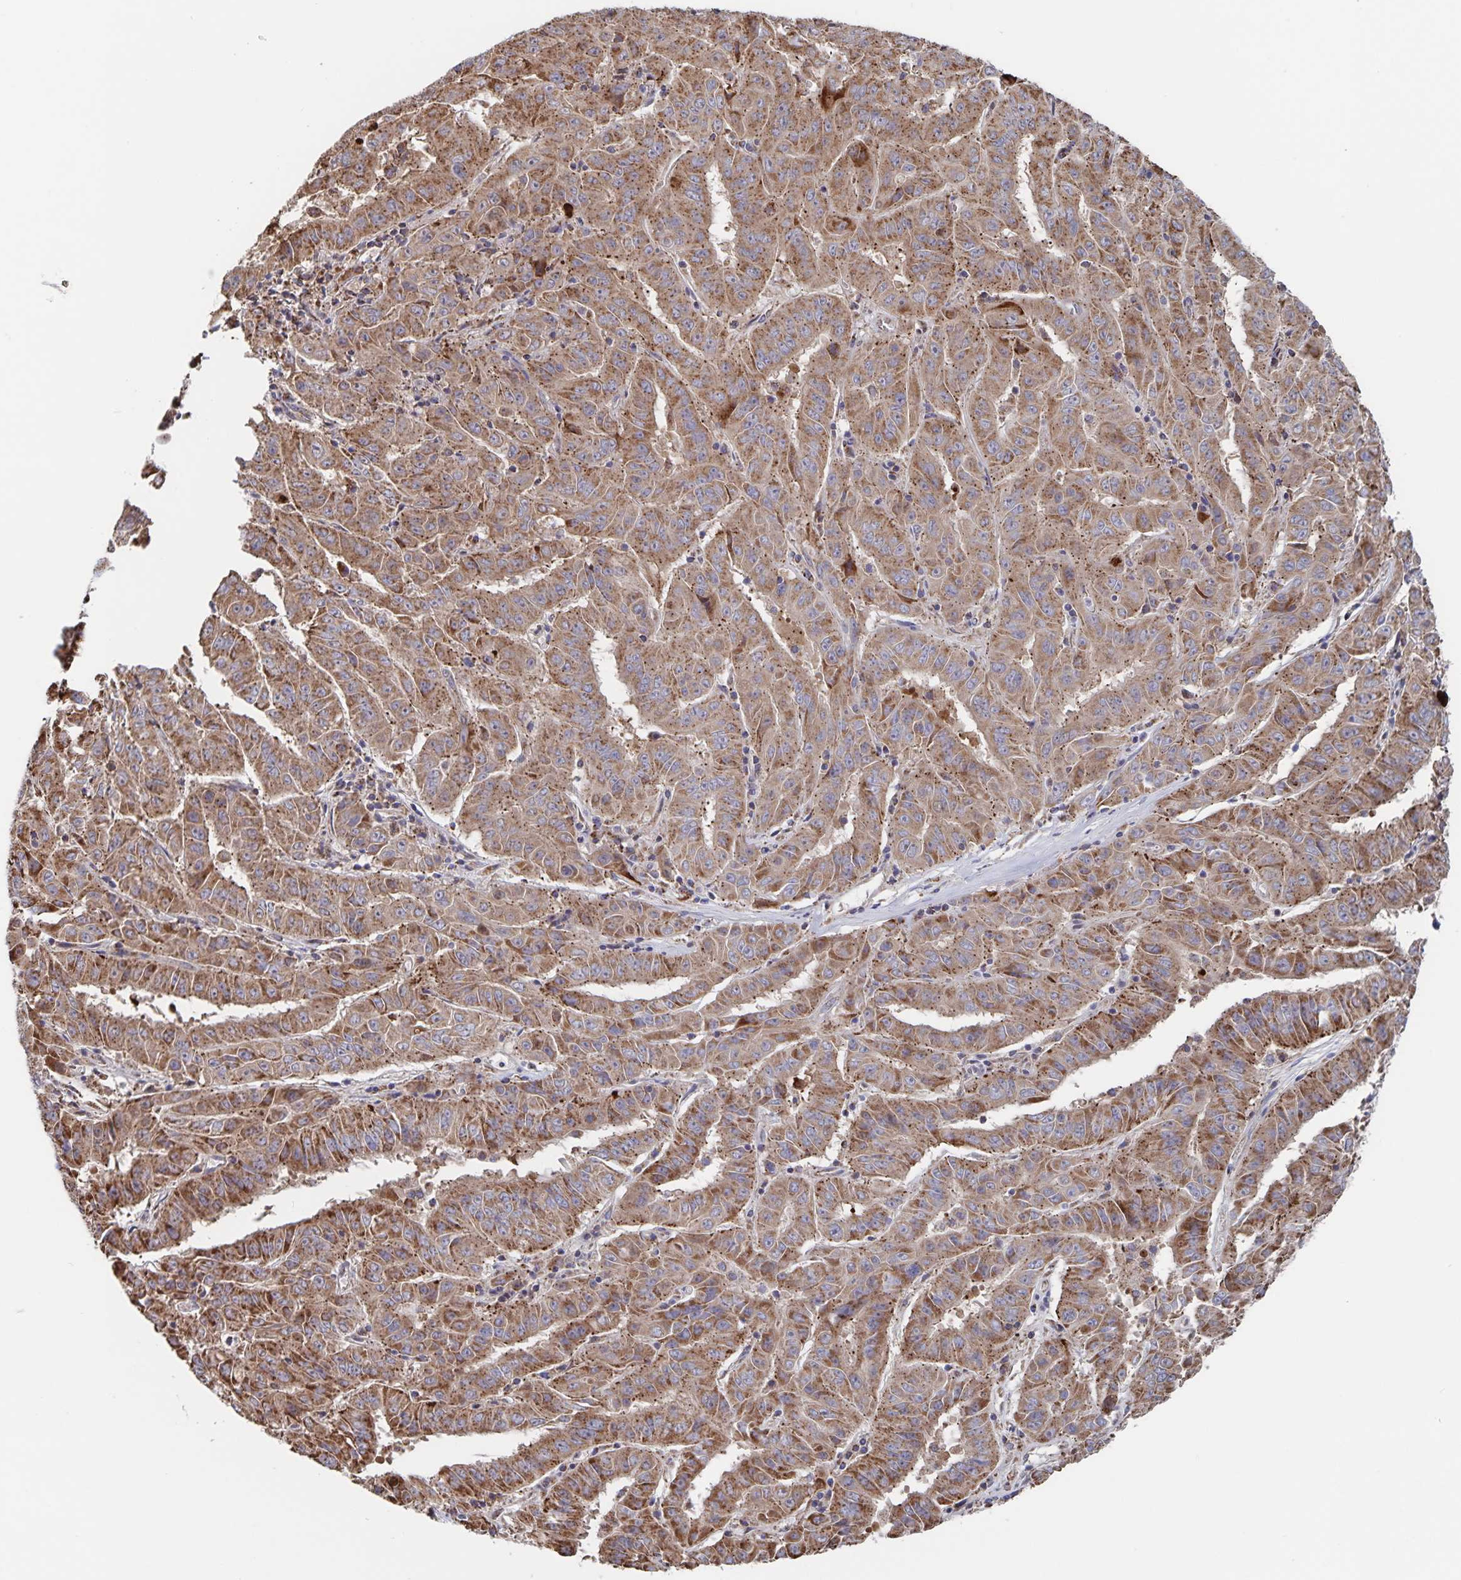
{"staining": {"intensity": "moderate", "quantity": ">75%", "location": "cytoplasmic/membranous"}, "tissue": "pancreatic cancer", "cell_type": "Tumor cells", "image_type": "cancer", "snomed": [{"axis": "morphology", "description": "Adenocarcinoma, NOS"}, {"axis": "topography", "description": "Pancreas"}], "caption": "Human pancreatic cancer stained for a protein (brown) exhibits moderate cytoplasmic/membranous positive staining in approximately >75% of tumor cells.", "gene": "ACACA", "patient": {"sex": "male", "age": 63}}